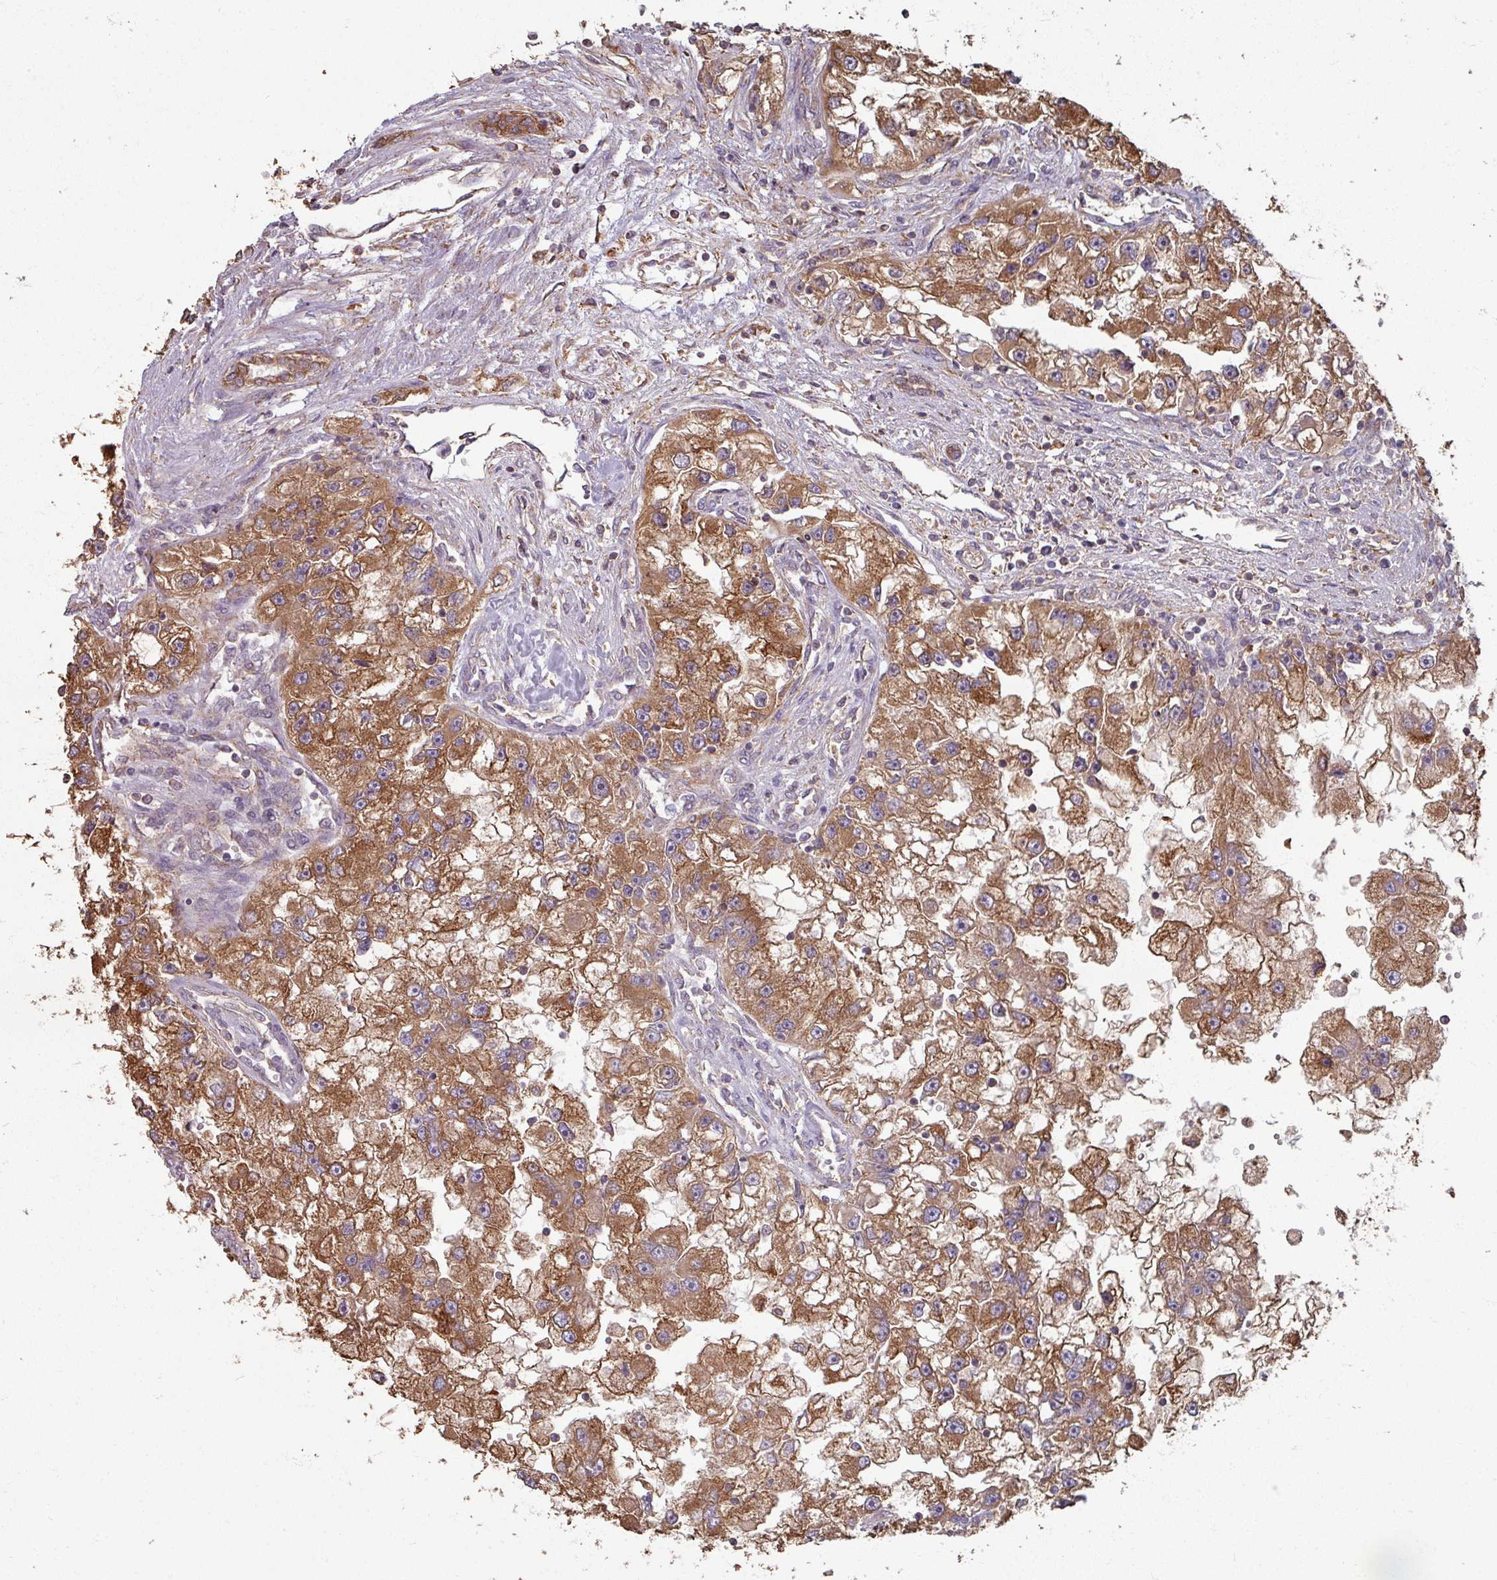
{"staining": {"intensity": "strong", "quantity": ">75%", "location": "cytoplasmic/membranous"}, "tissue": "renal cancer", "cell_type": "Tumor cells", "image_type": "cancer", "snomed": [{"axis": "morphology", "description": "Adenocarcinoma, NOS"}, {"axis": "topography", "description": "Kidney"}], "caption": "Renal cancer stained for a protein demonstrates strong cytoplasmic/membranous positivity in tumor cells.", "gene": "CCDC68", "patient": {"sex": "male", "age": 63}}